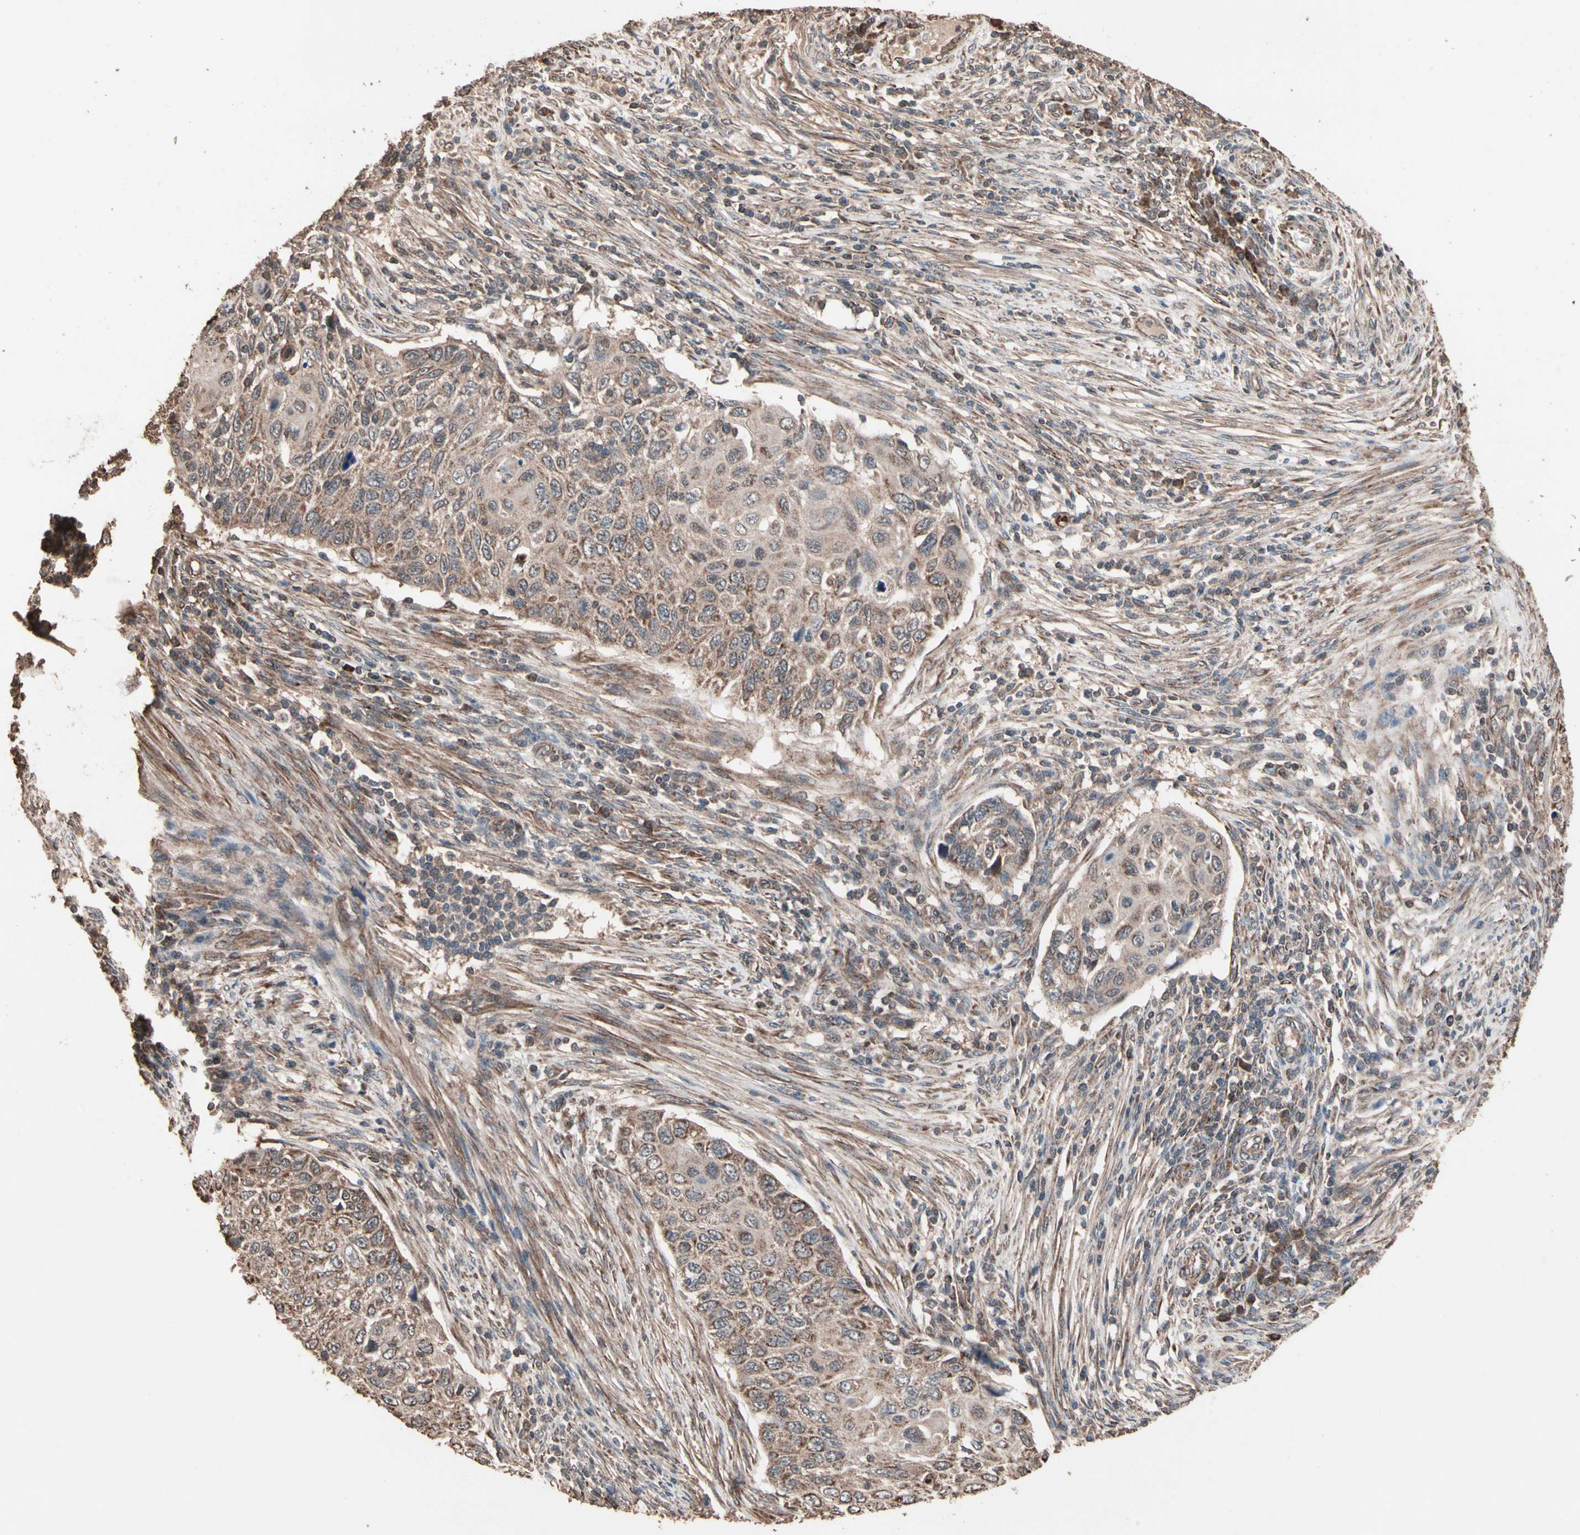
{"staining": {"intensity": "moderate", "quantity": ">75%", "location": "cytoplasmic/membranous"}, "tissue": "cervical cancer", "cell_type": "Tumor cells", "image_type": "cancer", "snomed": [{"axis": "morphology", "description": "Squamous cell carcinoma, NOS"}, {"axis": "topography", "description": "Cervix"}], "caption": "The photomicrograph demonstrates immunohistochemical staining of cervical cancer. There is moderate cytoplasmic/membranous positivity is present in approximately >75% of tumor cells. Nuclei are stained in blue.", "gene": "MRPL2", "patient": {"sex": "female", "age": 70}}